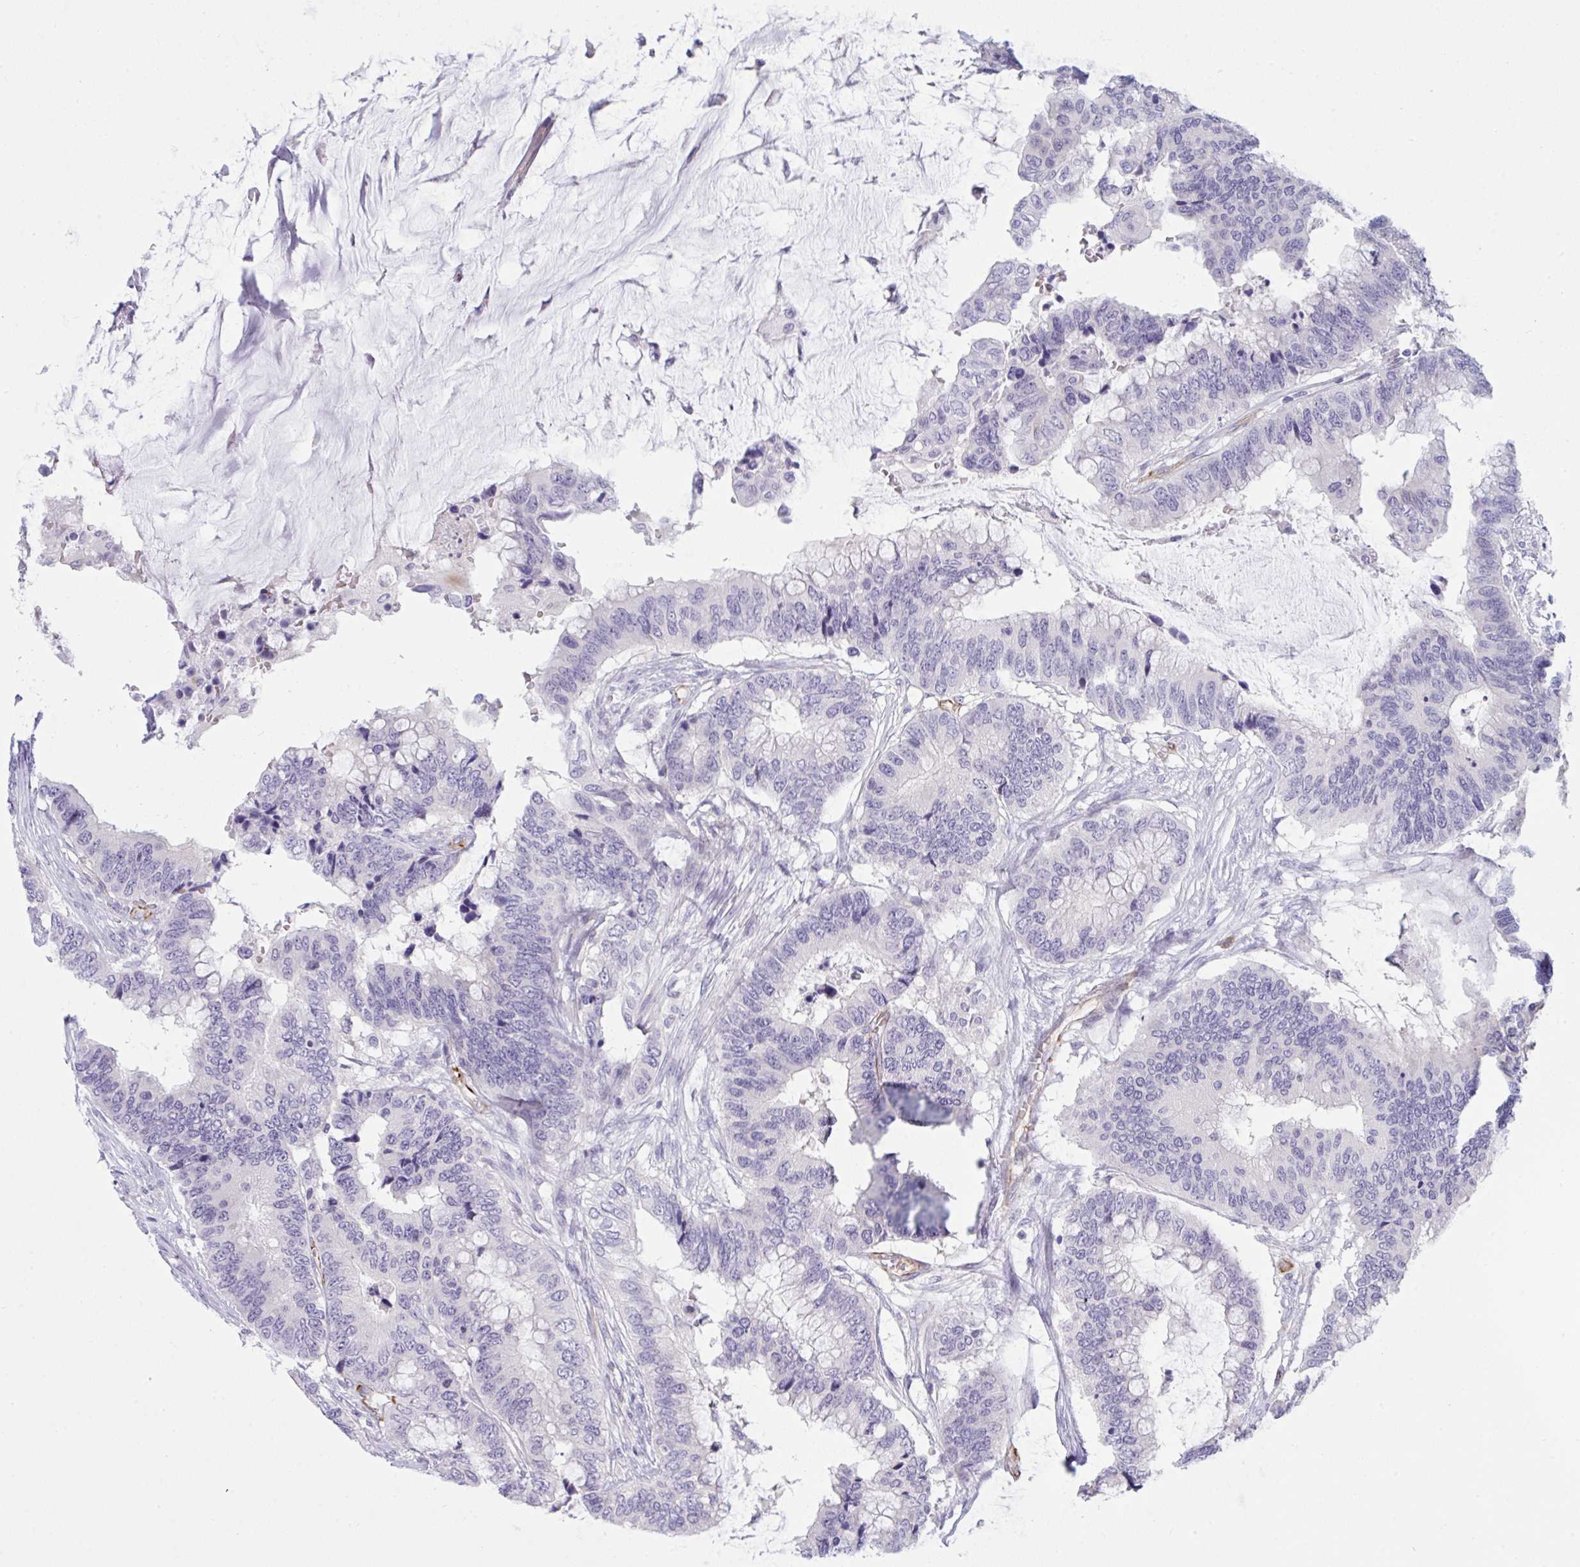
{"staining": {"intensity": "negative", "quantity": "none", "location": "none"}, "tissue": "colorectal cancer", "cell_type": "Tumor cells", "image_type": "cancer", "snomed": [{"axis": "morphology", "description": "Adenocarcinoma, NOS"}, {"axis": "topography", "description": "Rectum"}], "caption": "Protein analysis of colorectal cancer (adenocarcinoma) exhibits no significant staining in tumor cells.", "gene": "SLC35B1", "patient": {"sex": "female", "age": 59}}